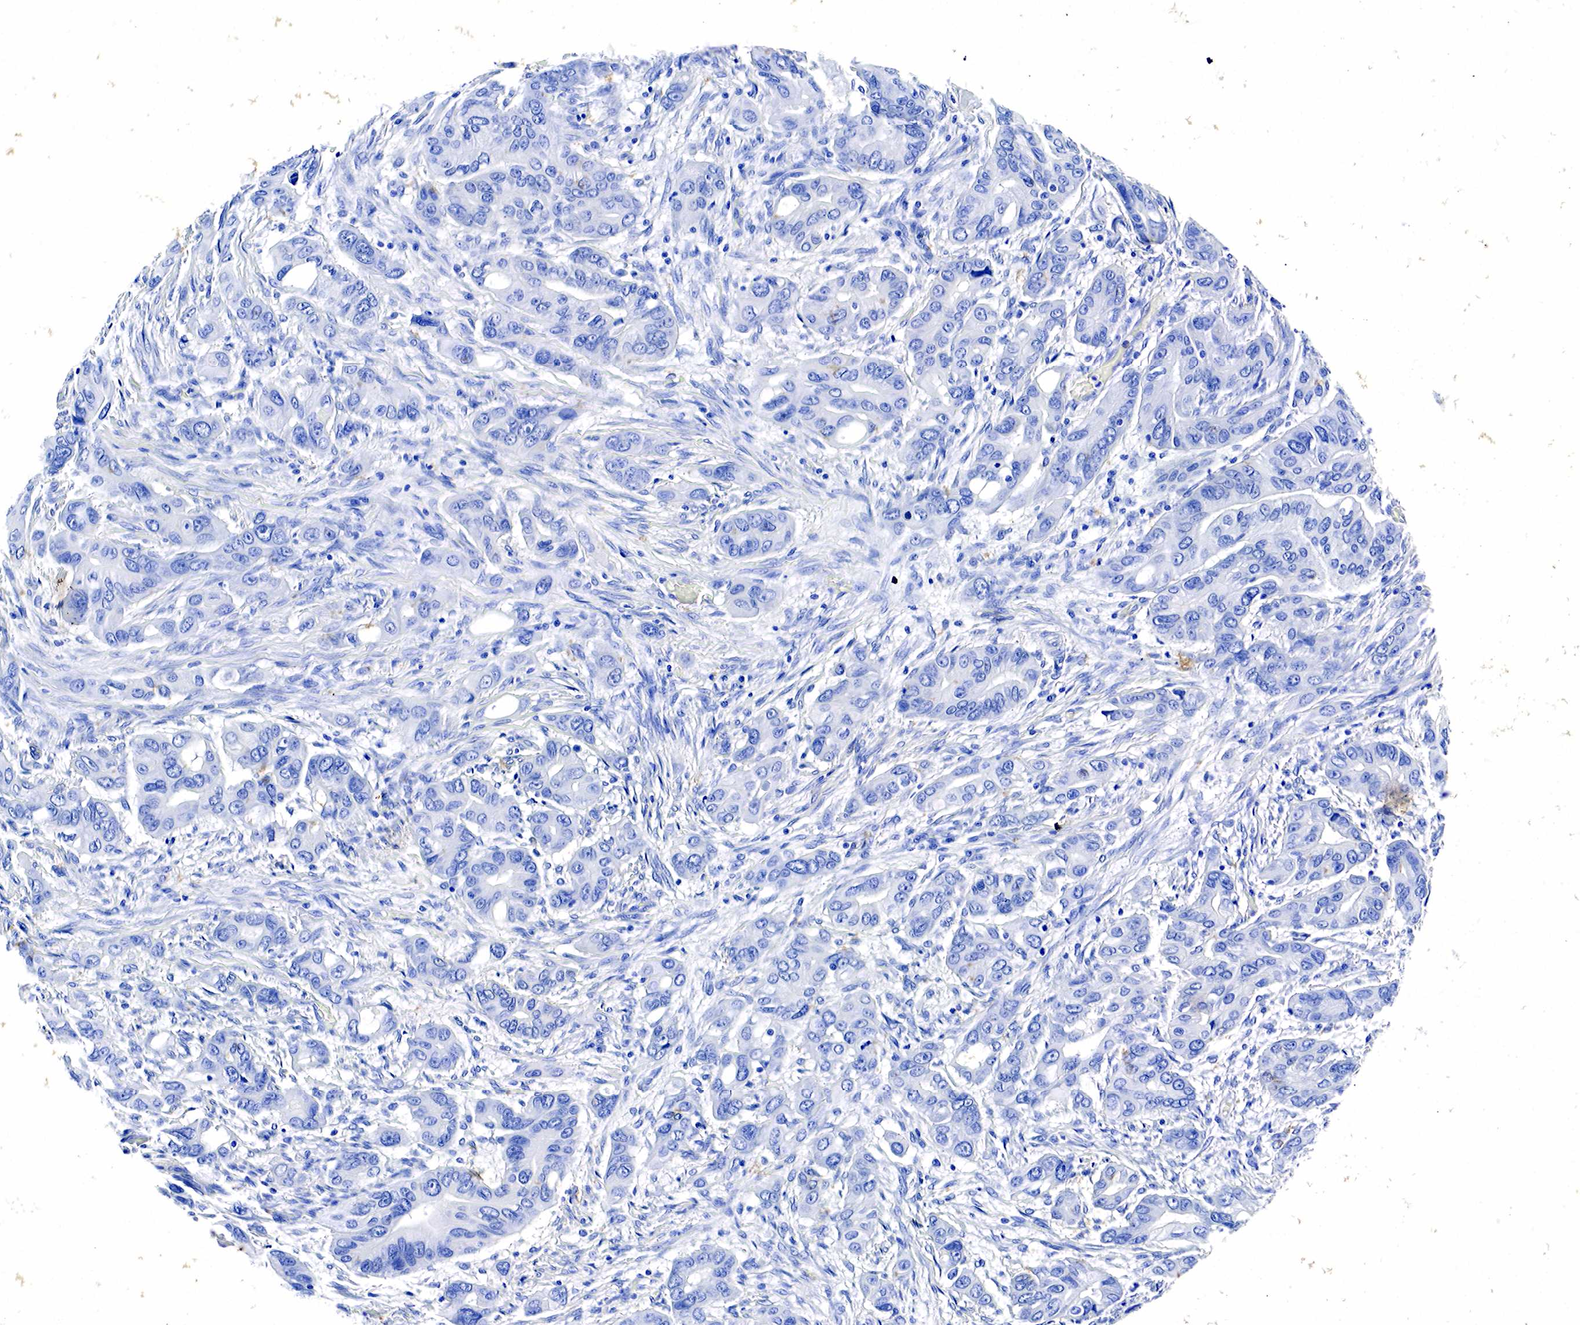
{"staining": {"intensity": "negative", "quantity": "none", "location": "none"}, "tissue": "stomach cancer", "cell_type": "Tumor cells", "image_type": "cancer", "snomed": [{"axis": "morphology", "description": "Adenocarcinoma, NOS"}, {"axis": "topography", "description": "Stomach, upper"}], "caption": "Image shows no protein staining in tumor cells of stomach cancer (adenocarcinoma) tissue.", "gene": "GCG", "patient": {"sex": "male", "age": 47}}